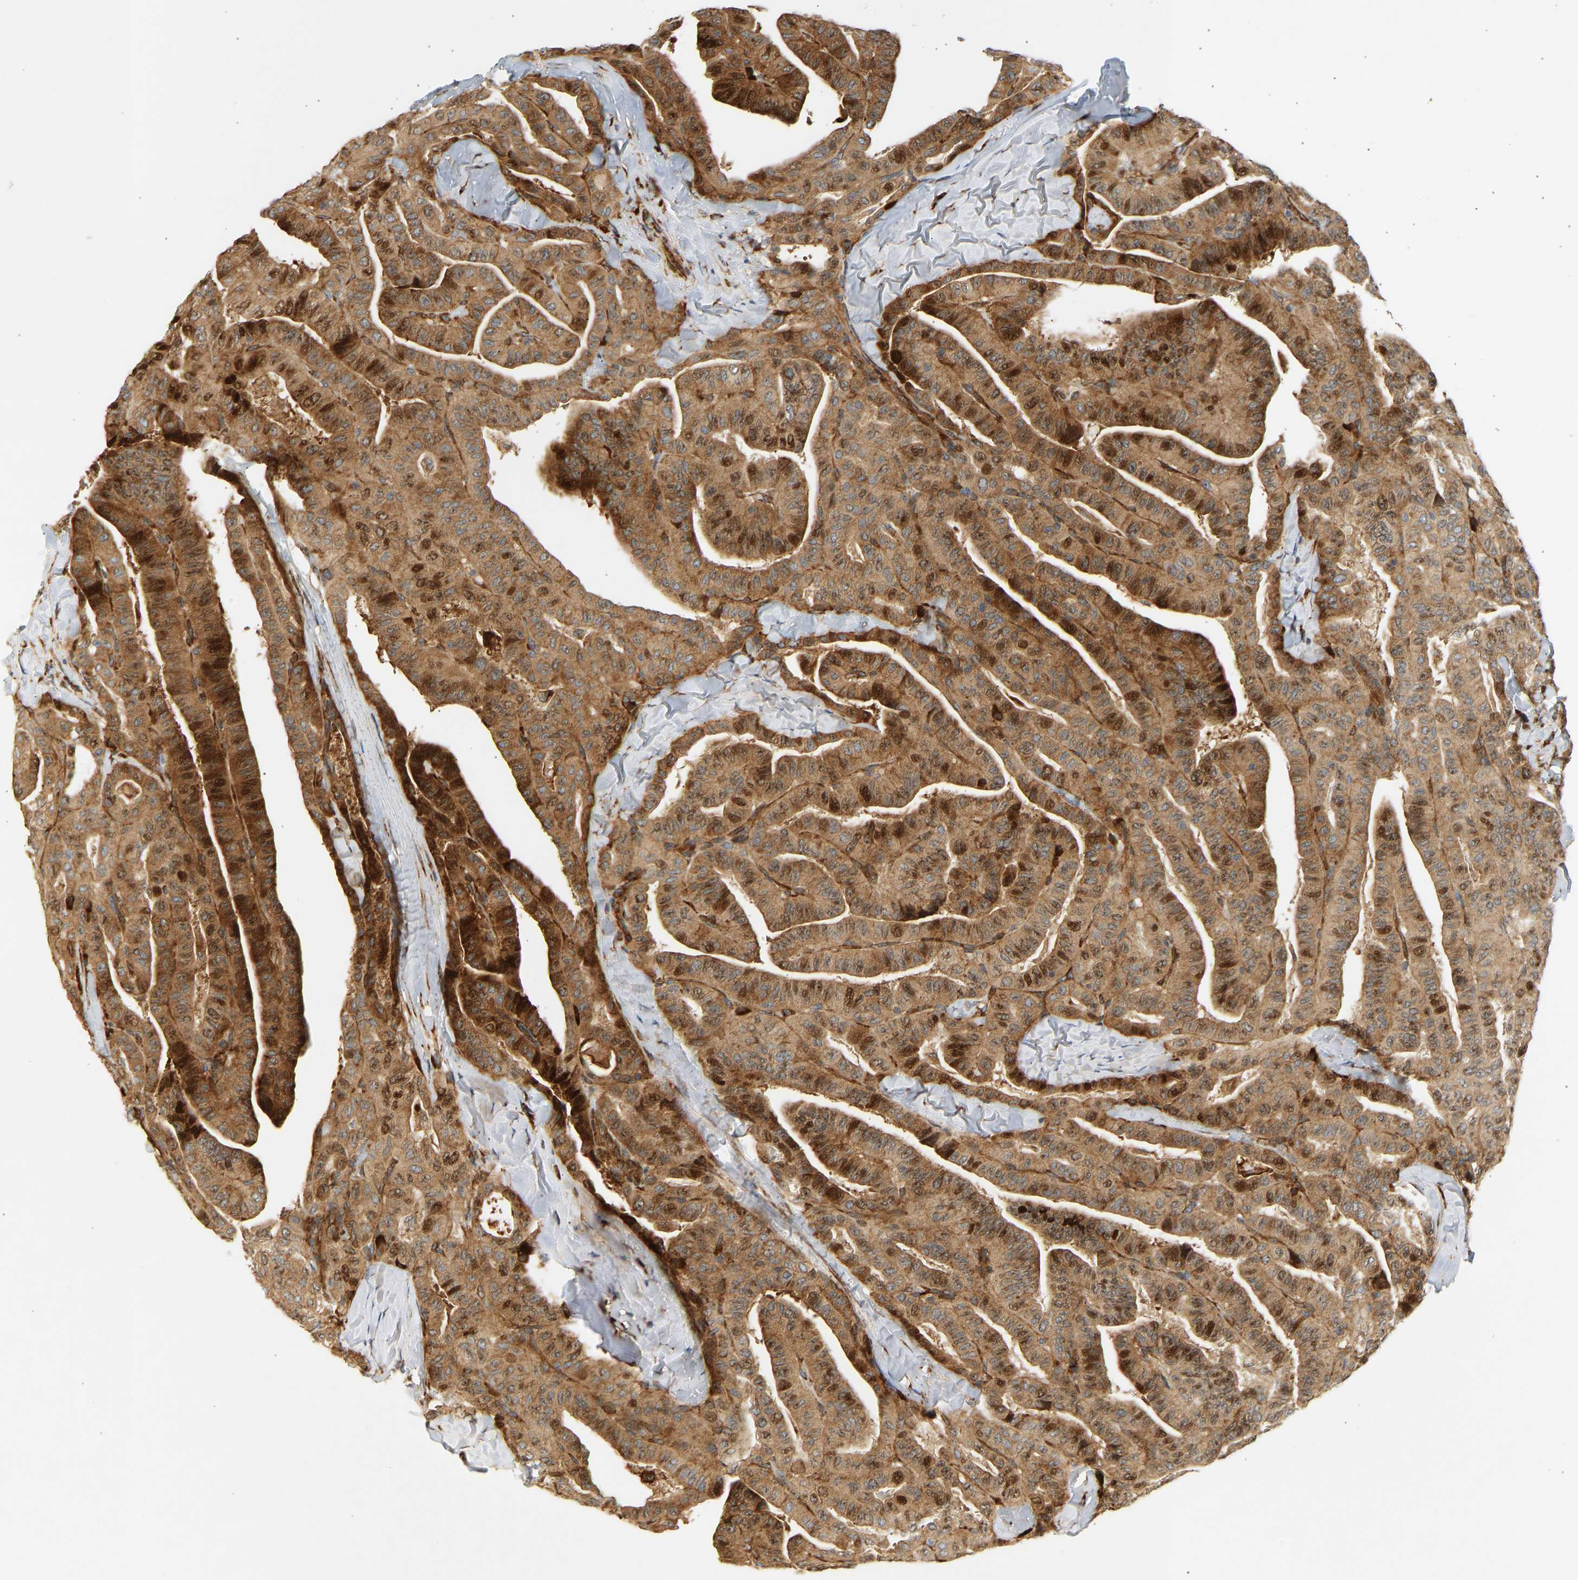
{"staining": {"intensity": "strong", "quantity": ">75%", "location": "cytoplasmic/membranous,nuclear"}, "tissue": "thyroid cancer", "cell_type": "Tumor cells", "image_type": "cancer", "snomed": [{"axis": "morphology", "description": "Papillary adenocarcinoma, NOS"}, {"axis": "topography", "description": "Thyroid gland"}], "caption": "Protein staining exhibits strong cytoplasmic/membranous and nuclear expression in approximately >75% of tumor cells in thyroid cancer (papillary adenocarcinoma). The staining was performed using DAB (3,3'-diaminobenzidine), with brown indicating positive protein expression. Nuclei are stained blue with hematoxylin.", "gene": "RPS14", "patient": {"sex": "male", "age": 77}}